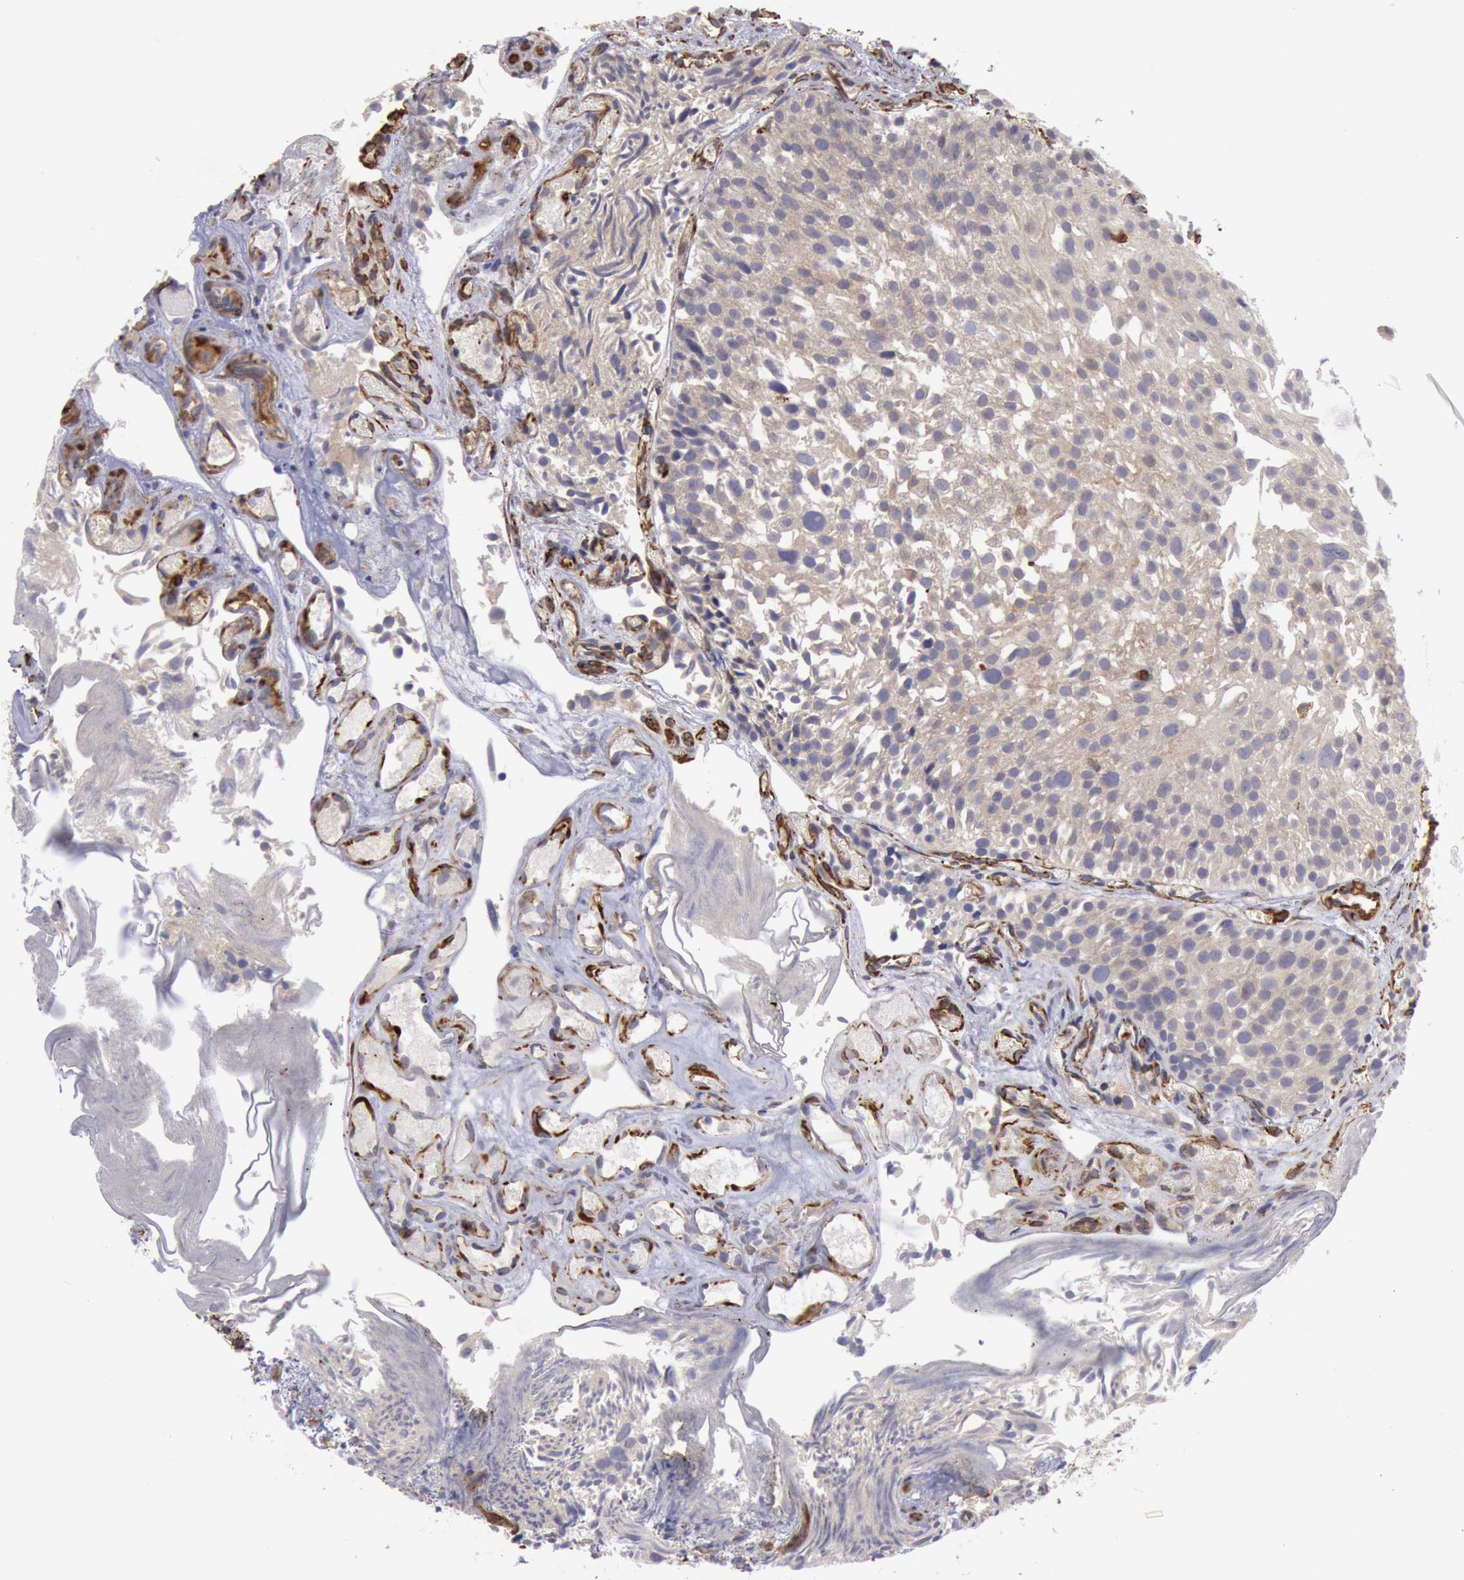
{"staining": {"intensity": "weak", "quantity": ">75%", "location": "cytoplasmic/membranous"}, "tissue": "urothelial cancer", "cell_type": "Tumor cells", "image_type": "cancer", "snomed": [{"axis": "morphology", "description": "Urothelial carcinoma, High grade"}, {"axis": "topography", "description": "Urinary bladder"}], "caption": "DAB (3,3'-diaminobenzidine) immunohistochemical staining of human urothelial cancer reveals weak cytoplasmic/membranous protein expression in about >75% of tumor cells.", "gene": "RNF139", "patient": {"sex": "female", "age": 78}}